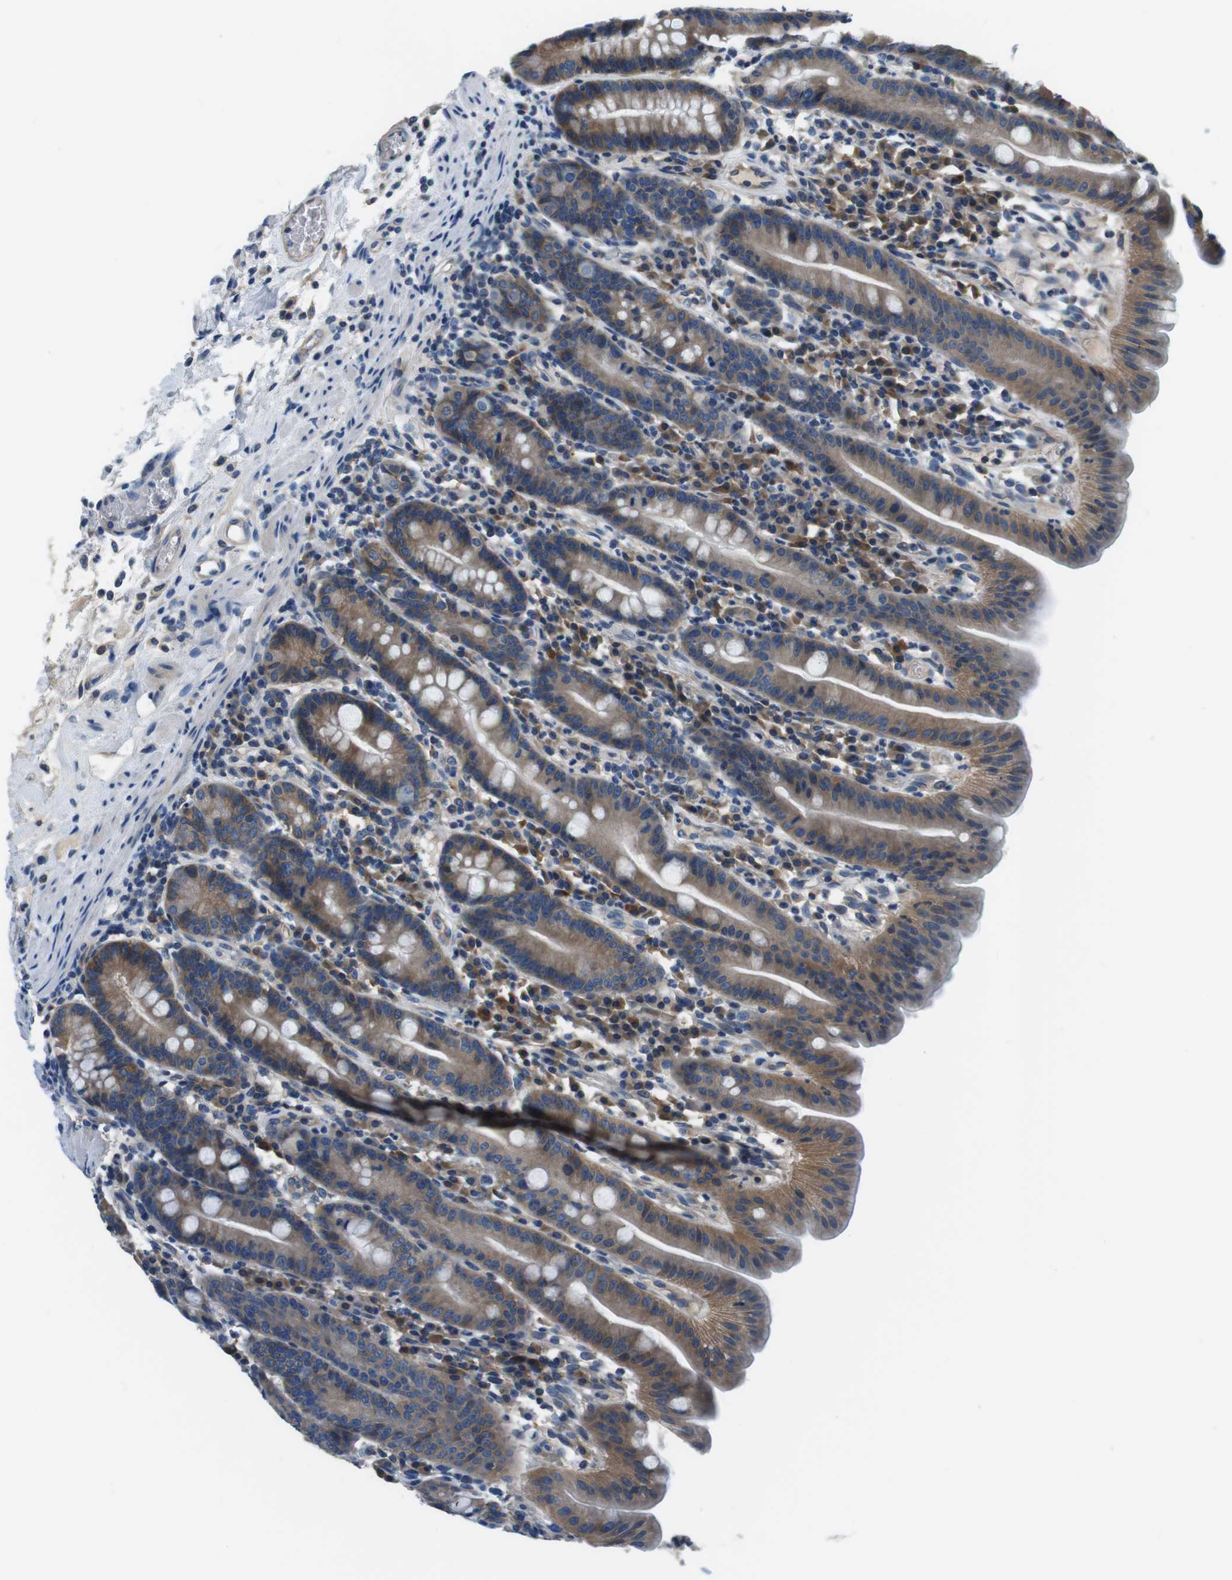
{"staining": {"intensity": "strong", "quantity": ">75%", "location": "cytoplasmic/membranous"}, "tissue": "duodenum", "cell_type": "Glandular cells", "image_type": "normal", "snomed": [{"axis": "morphology", "description": "Normal tissue, NOS"}, {"axis": "topography", "description": "Duodenum"}], "caption": "Immunohistochemistry histopathology image of unremarkable duodenum: human duodenum stained using IHC shows high levels of strong protein expression localized specifically in the cytoplasmic/membranous of glandular cells, appearing as a cytoplasmic/membranous brown color.", "gene": "DENND4C", "patient": {"sex": "male", "age": 50}}